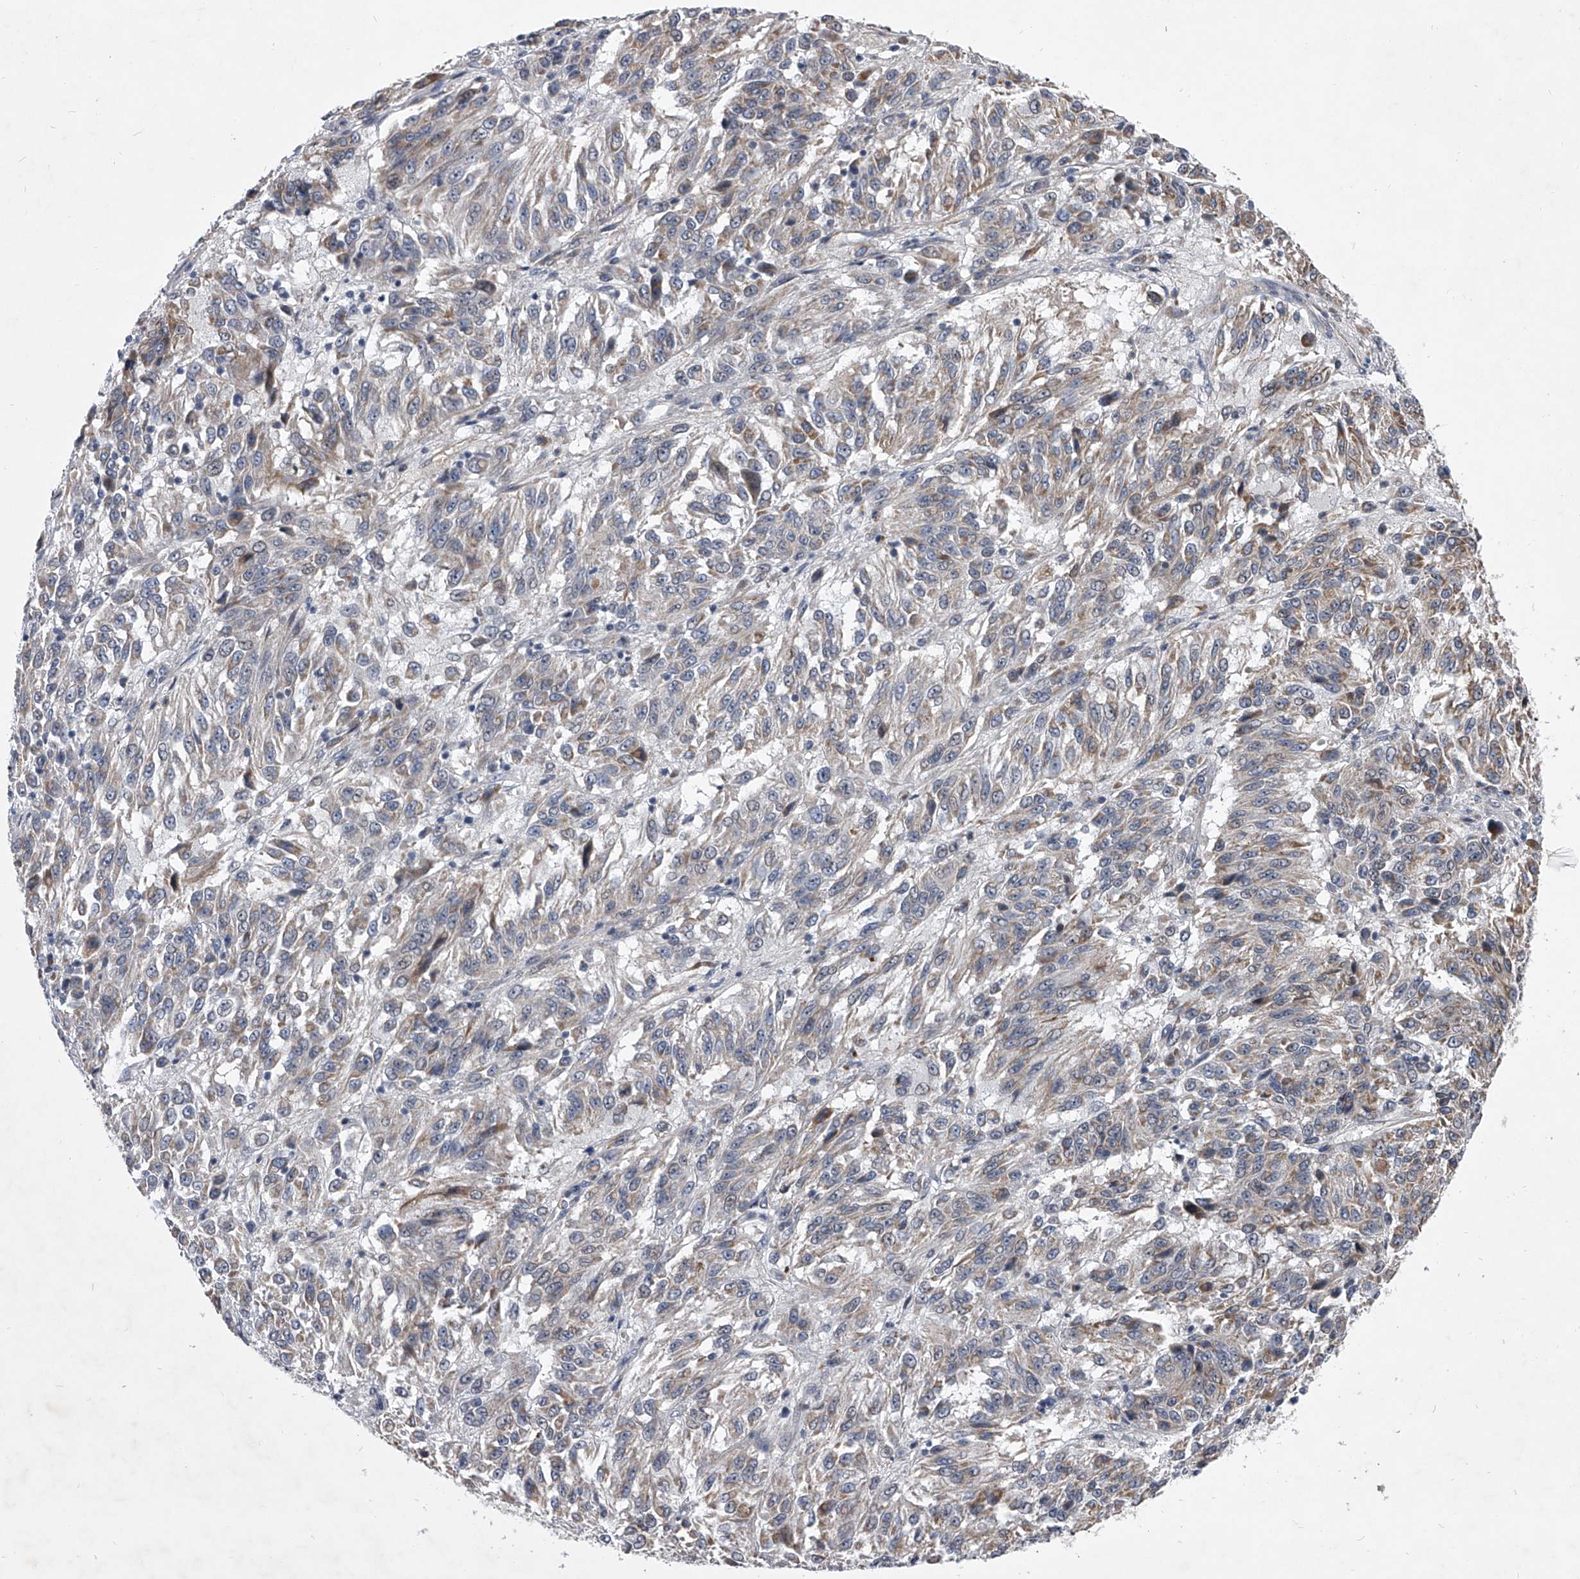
{"staining": {"intensity": "weak", "quantity": "25%-75%", "location": "cytoplasmic/membranous"}, "tissue": "melanoma", "cell_type": "Tumor cells", "image_type": "cancer", "snomed": [{"axis": "morphology", "description": "Malignant melanoma, Metastatic site"}, {"axis": "topography", "description": "Lung"}], "caption": "About 25%-75% of tumor cells in human melanoma show weak cytoplasmic/membranous protein positivity as visualized by brown immunohistochemical staining.", "gene": "ZNF76", "patient": {"sex": "male", "age": 64}}